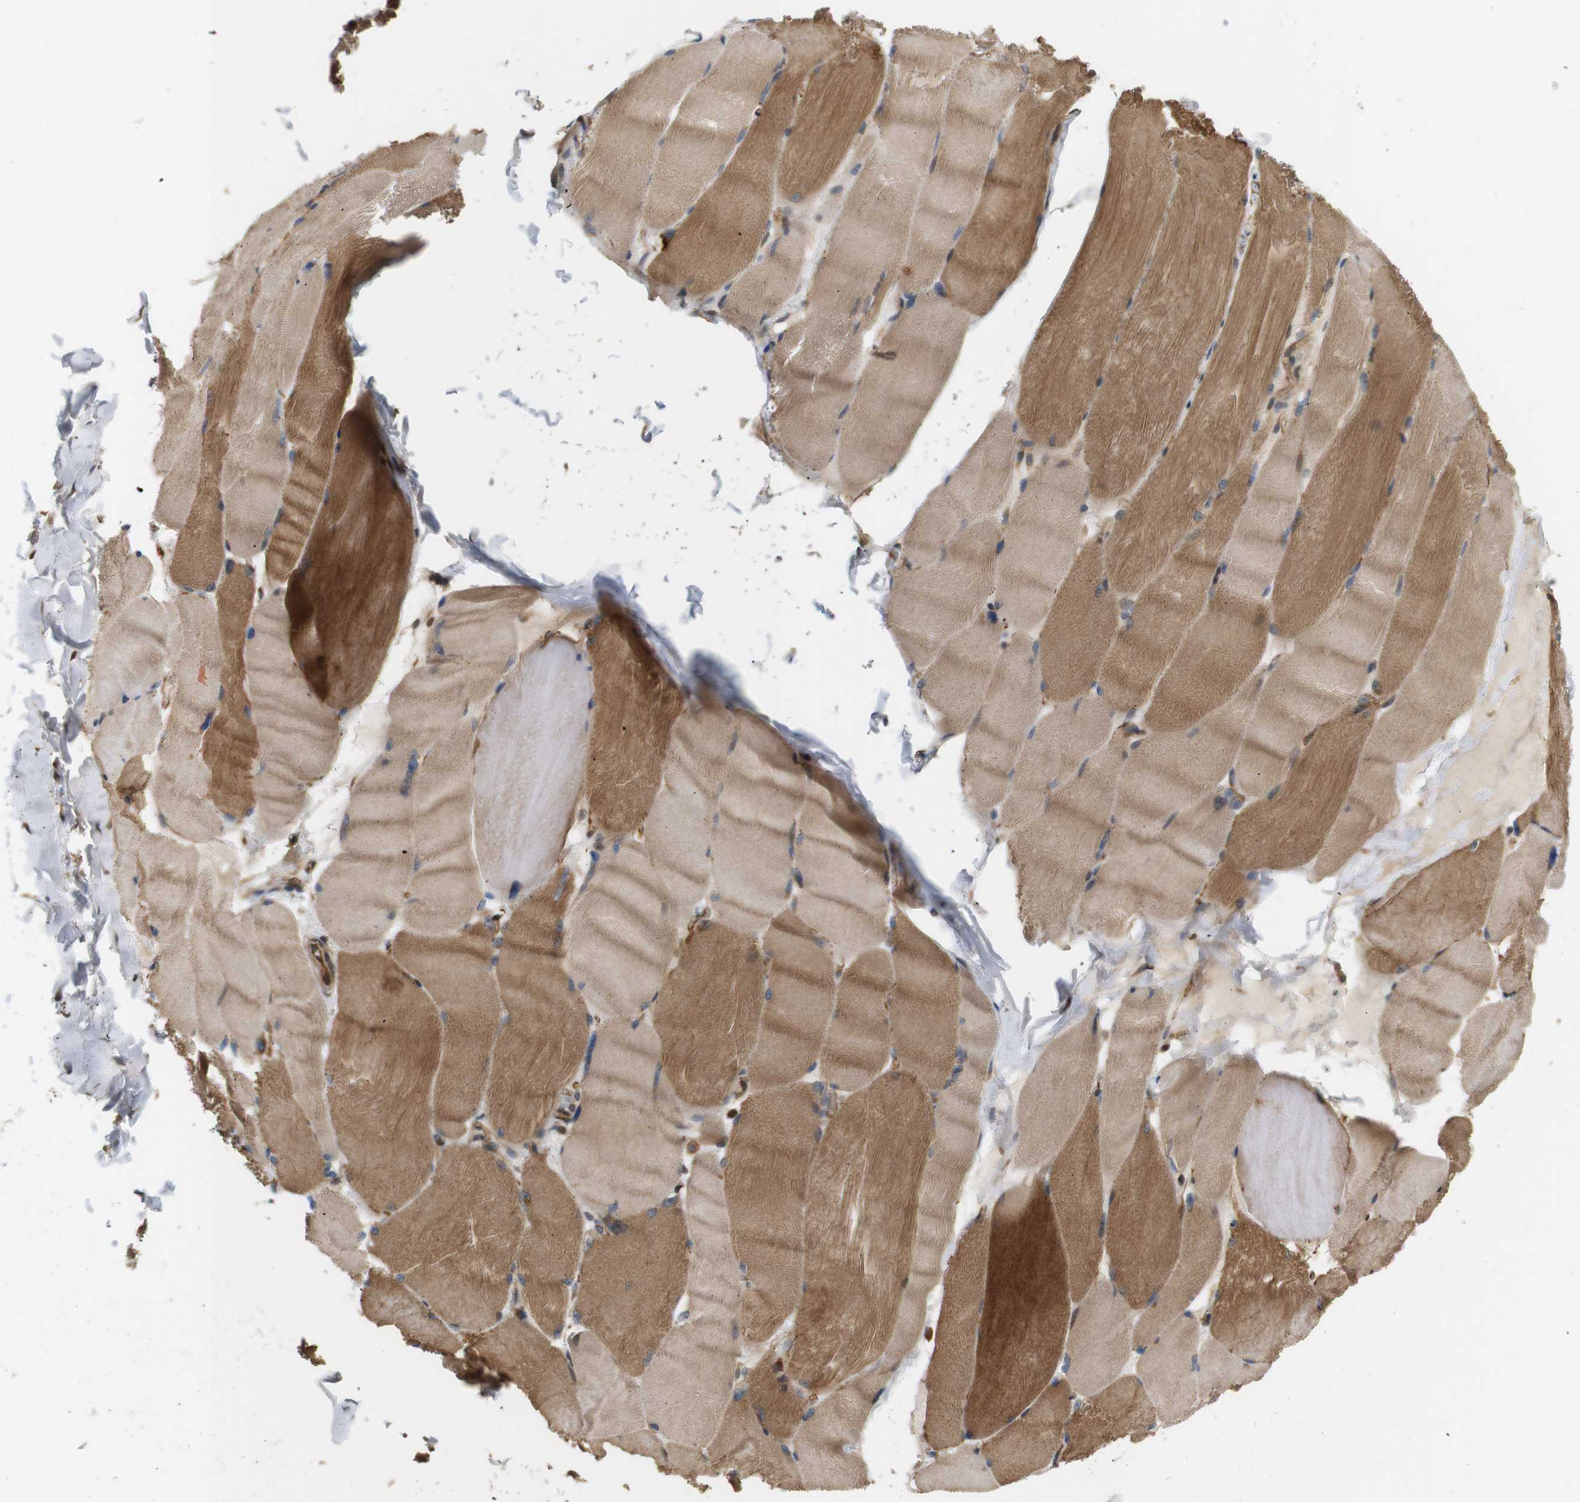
{"staining": {"intensity": "moderate", "quantity": ">75%", "location": "cytoplasmic/membranous"}, "tissue": "skeletal muscle", "cell_type": "Myocytes", "image_type": "normal", "snomed": [{"axis": "morphology", "description": "Normal tissue, NOS"}, {"axis": "topography", "description": "Skin"}, {"axis": "topography", "description": "Skeletal muscle"}], "caption": "A histopathology image of human skeletal muscle stained for a protein displays moderate cytoplasmic/membranous brown staining in myocytes. (DAB (3,3'-diaminobenzidine) IHC with brightfield microscopy, high magnification).", "gene": "RPTOR", "patient": {"sex": "male", "age": 83}}